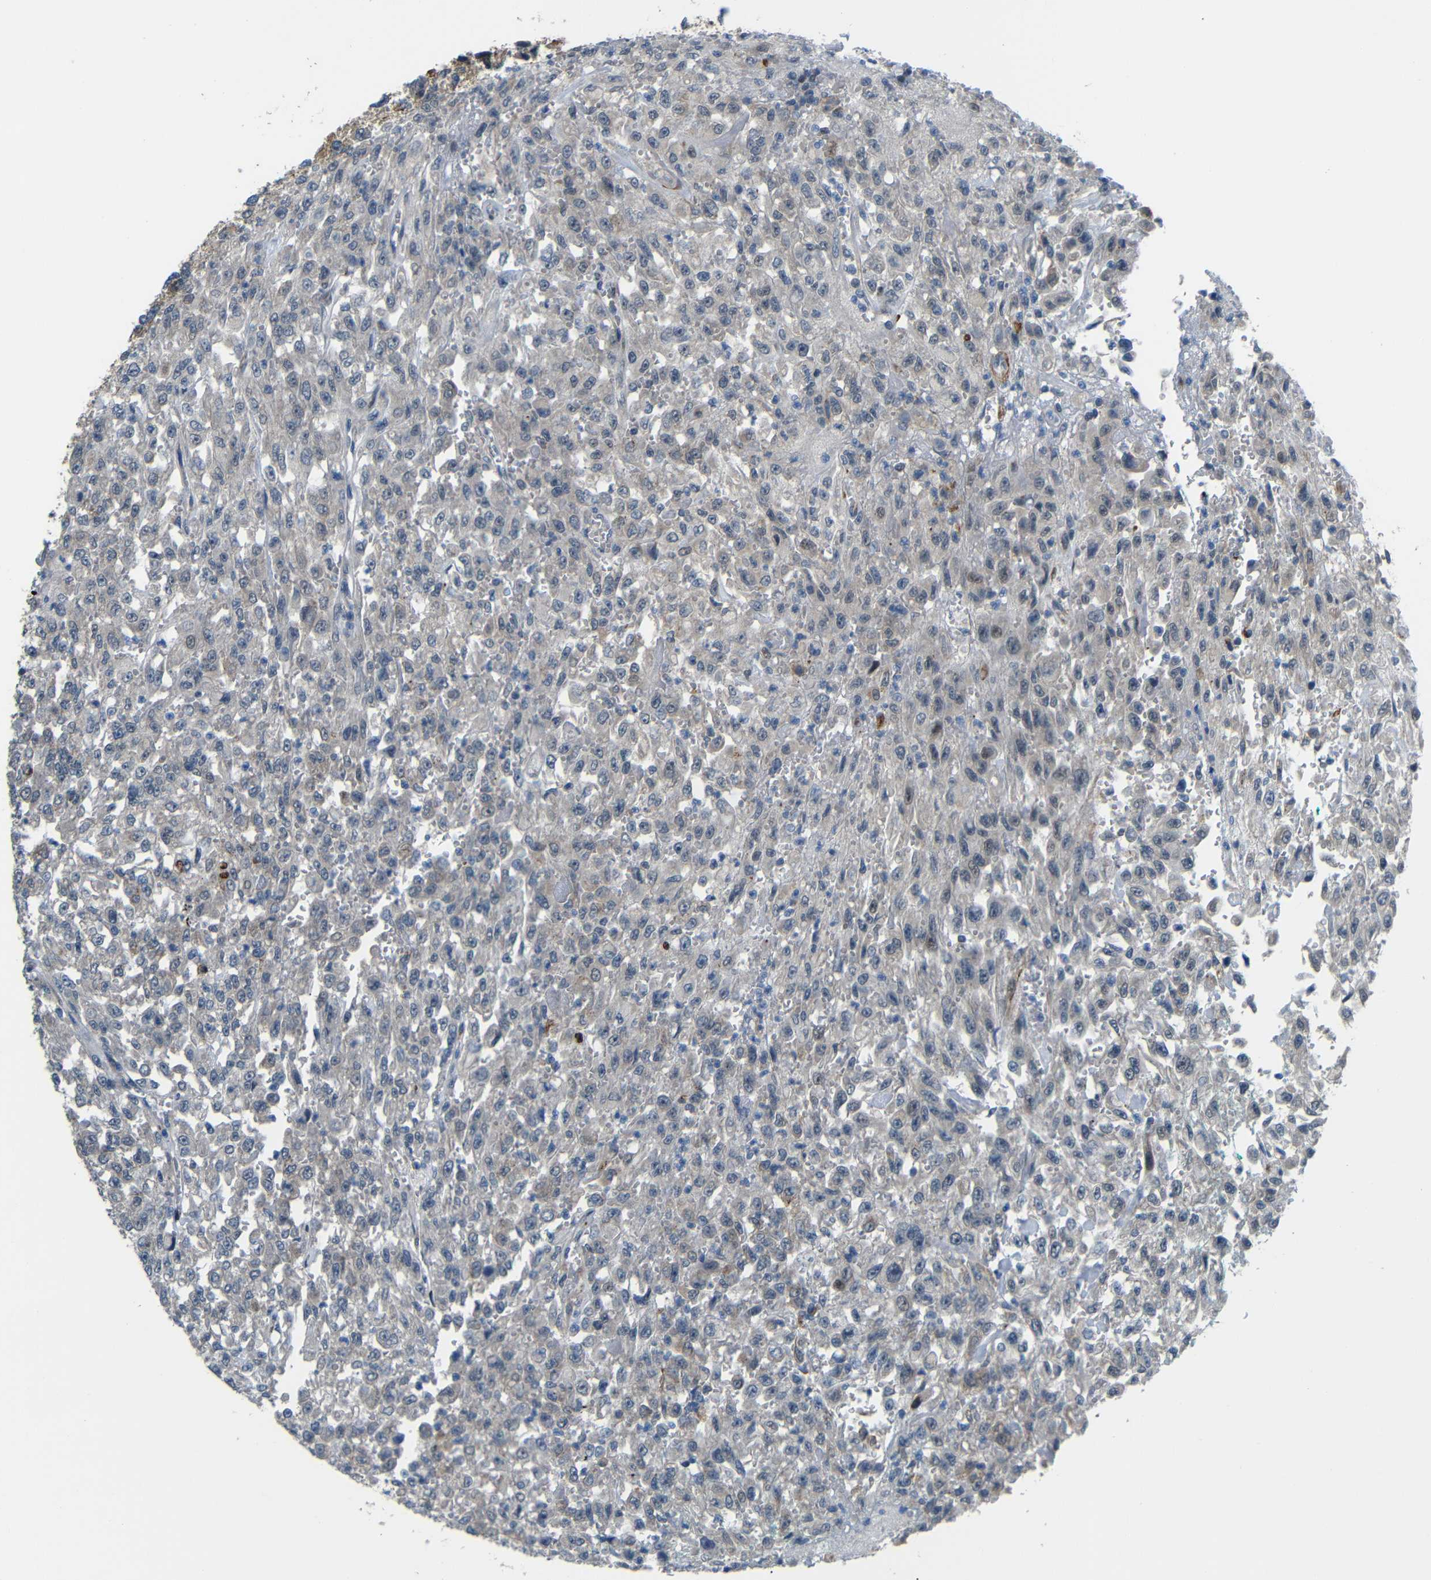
{"staining": {"intensity": "negative", "quantity": "none", "location": "none"}, "tissue": "urothelial cancer", "cell_type": "Tumor cells", "image_type": "cancer", "snomed": [{"axis": "morphology", "description": "Urothelial carcinoma, High grade"}, {"axis": "topography", "description": "Urinary bladder"}], "caption": "Tumor cells show no significant staining in urothelial carcinoma (high-grade).", "gene": "SYDE1", "patient": {"sex": "male", "age": 46}}